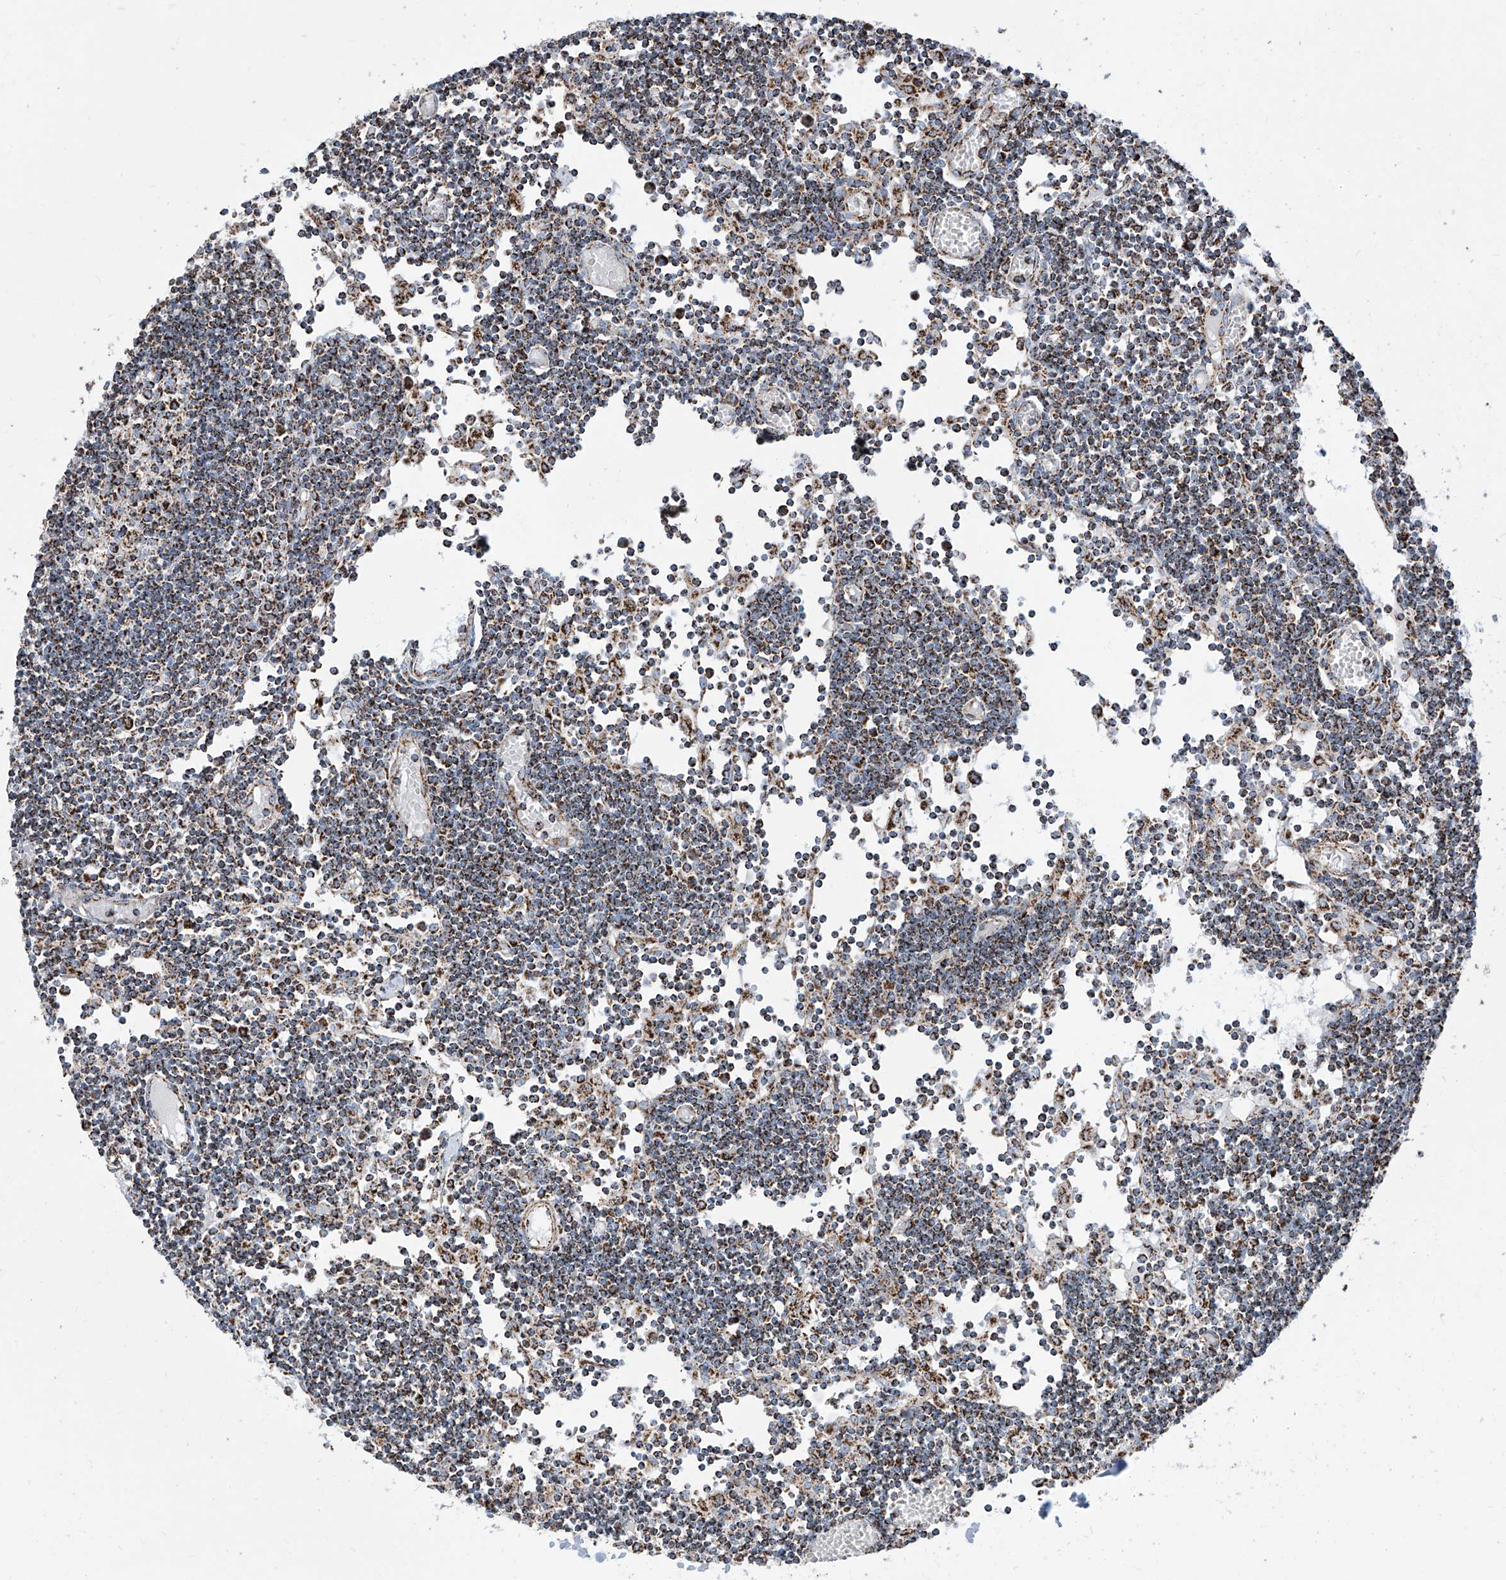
{"staining": {"intensity": "strong", "quantity": ">75%", "location": "cytoplasmic/membranous"}, "tissue": "lymph node", "cell_type": "Germinal center cells", "image_type": "normal", "snomed": [{"axis": "morphology", "description": "Normal tissue, NOS"}, {"axis": "topography", "description": "Lymph node"}], "caption": "Brown immunohistochemical staining in unremarkable human lymph node displays strong cytoplasmic/membranous expression in about >75% of germinal center cells. (IHC, brightfield microscopy, high magnification).", "gene": "COX5B", "patient": {"sex": "female", "age": 11}}